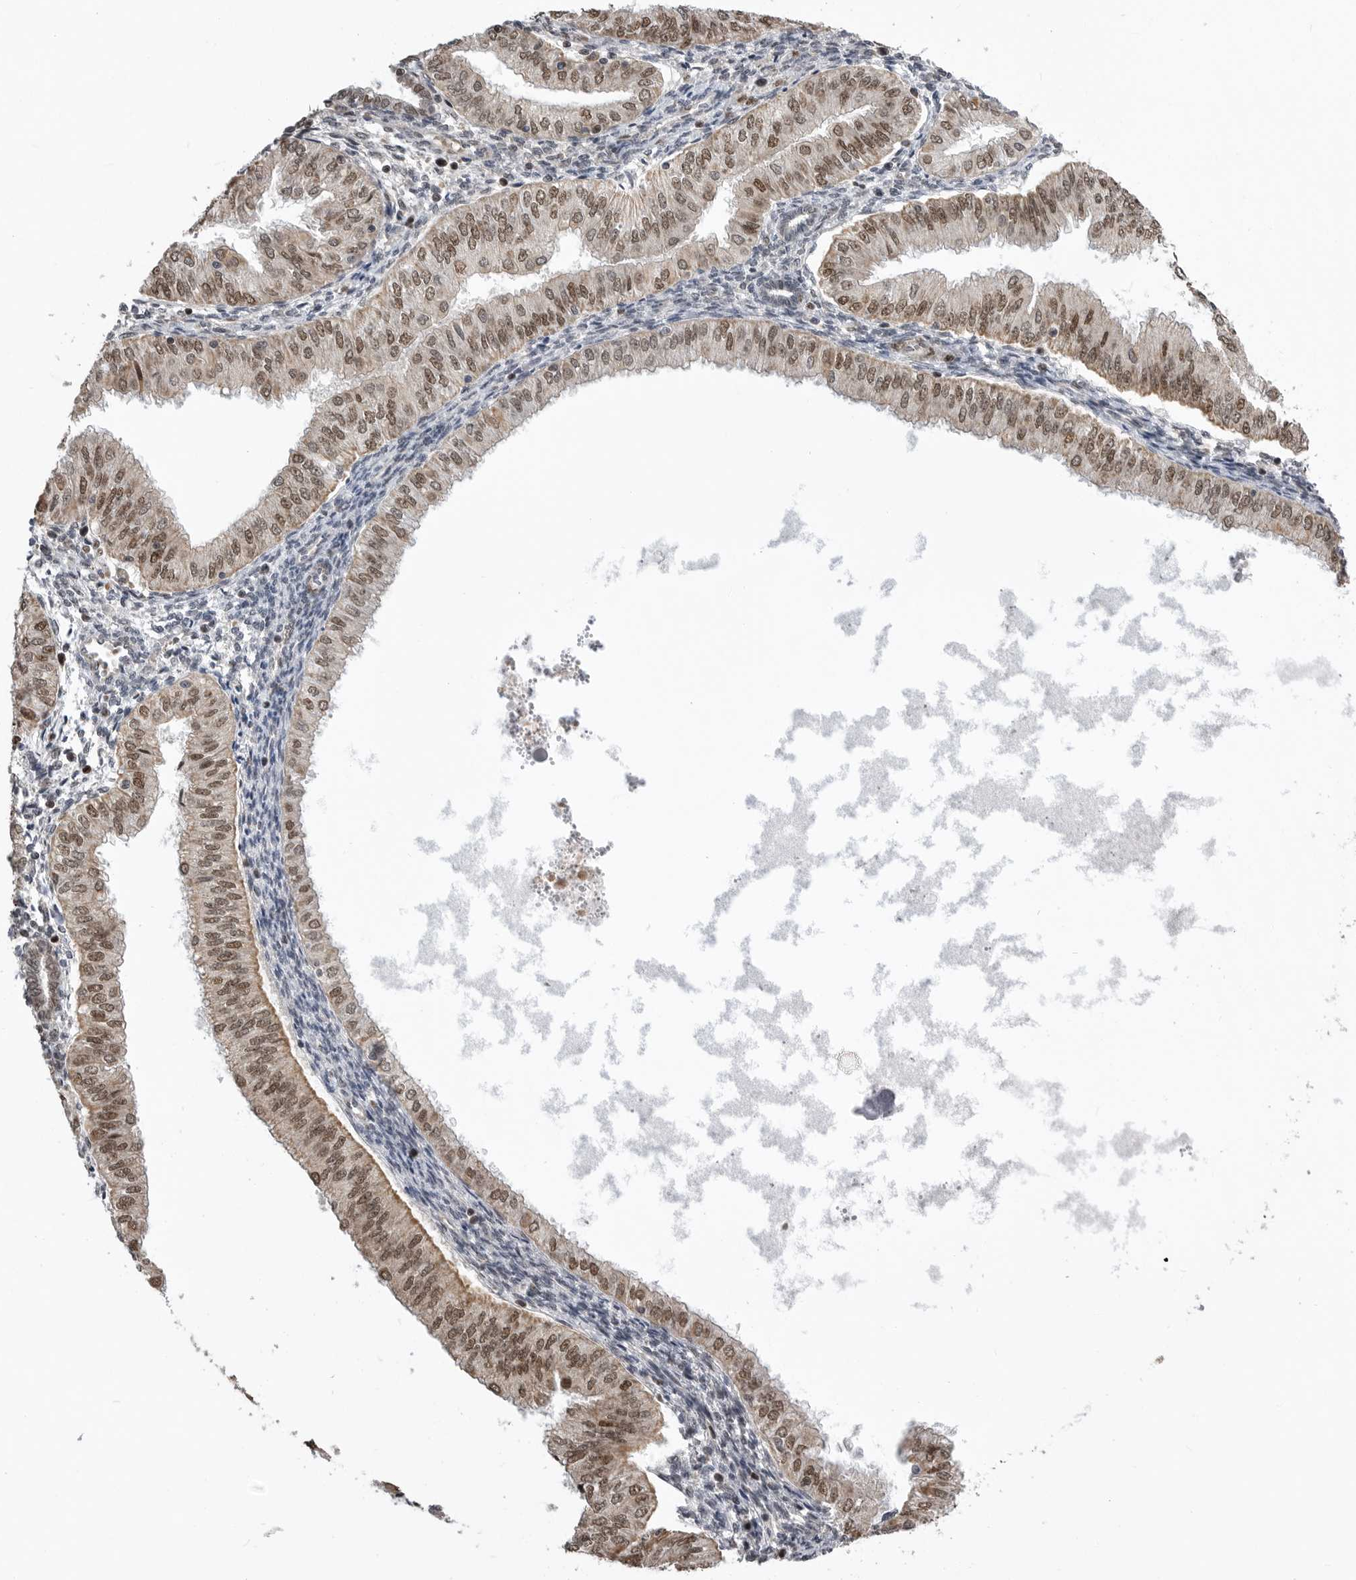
{"staining": {"intensity": "moderate", "quantity": ">75%", "location": "nuclear"}, "tissue": "endometrial cancer", "cell_type": "Tumor cells", "image_type": "cancer", "snomed": [{"axis": "morphology", "description": "Normal tissue, NOS"}, {"axis": "morphology", "description": "Adenocarcinoma, NOS"}, {"axis": "topography", "description": "Endometrium"}], "caption": "About >75% of tumor cells in endometrial cancer (adenocarcinoma) exhibit moderate nuclear protein positivity as visualized by brown immunohistochemical staining.", "gene": "SMARCC1", "patient": {"sex": "female", "age": 53}}